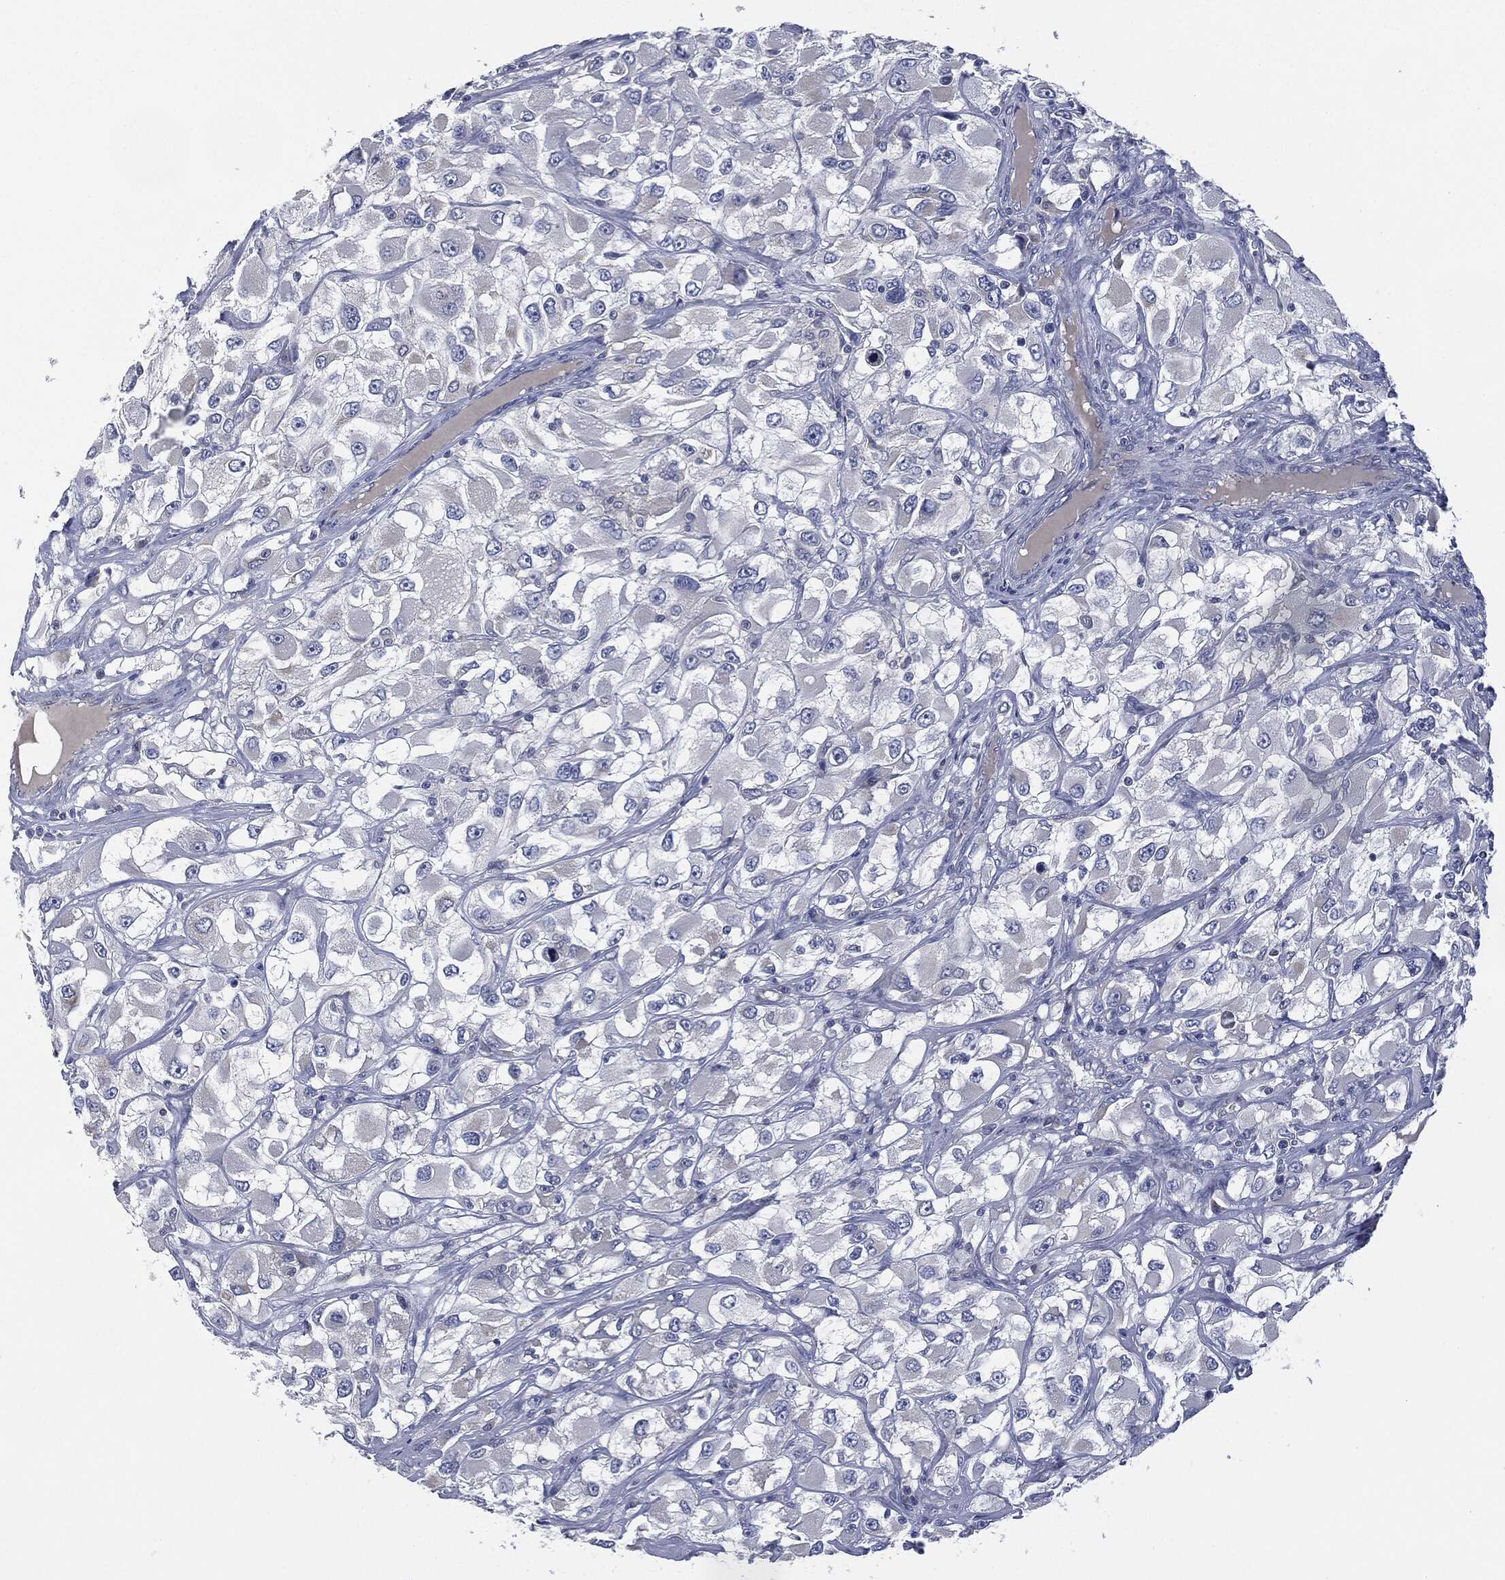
{"staining": {"intensity": "negative", "quantity": "none", "location": "none"}, "tissue": "renal cancer", "cell_type": "Tumor cells", "image_type": "cancer", "snomed": [{"axis": "morphology", "description": "Adenocarcinoma, NOS"}, {"axis": "topography", "description": "Kidney"}], "caption": "This is an immunohistochemistry (IHC) micrograph of renal adenocarcinoma. There is no staining in tumor cells.", "gene": "SIGLEC9", "patient": {"sex": "female", "age": 52}}